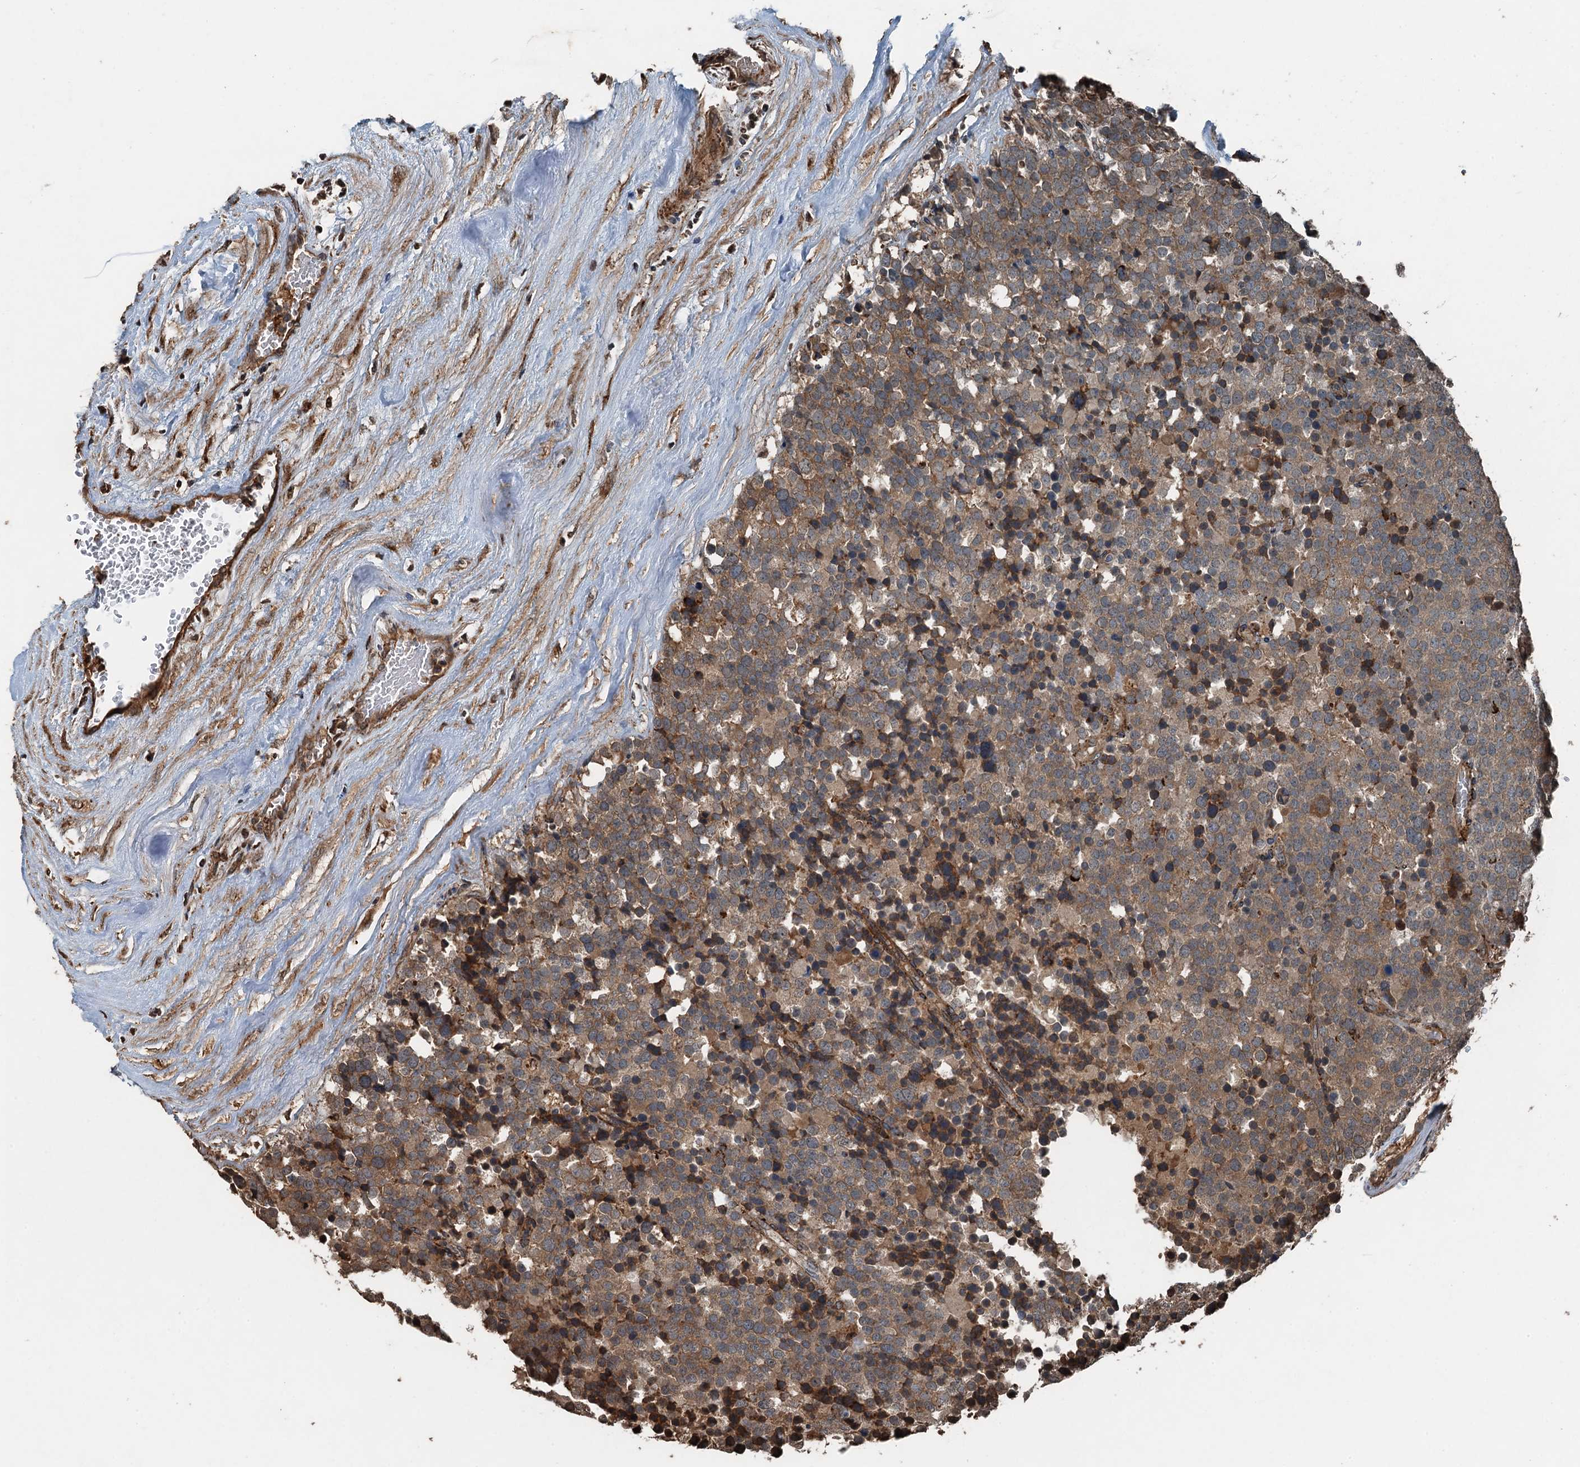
{"staining": {"intensity": "moderate", "quantity": ">75%", "location": "cytoplasmic/membranous"}, "tissue": "testis cancer", "cell_type": "Tumor cells", "image_type": "cancer", "snomed": [{"axis": "morphology", "description": "Seminoma, NOS"}, {"axis": "topography", "description": "Testis"}], "caption": "Immunohistochemistry micrograph of testis seminoma stained for a protein (brown), which demonstrates medium levels of moderate cytoplasmic/membranous positivity in approximately >75% of tumor cells.", "gene": "TCTN1", "patient": {"sex": "male", "age": 71}}